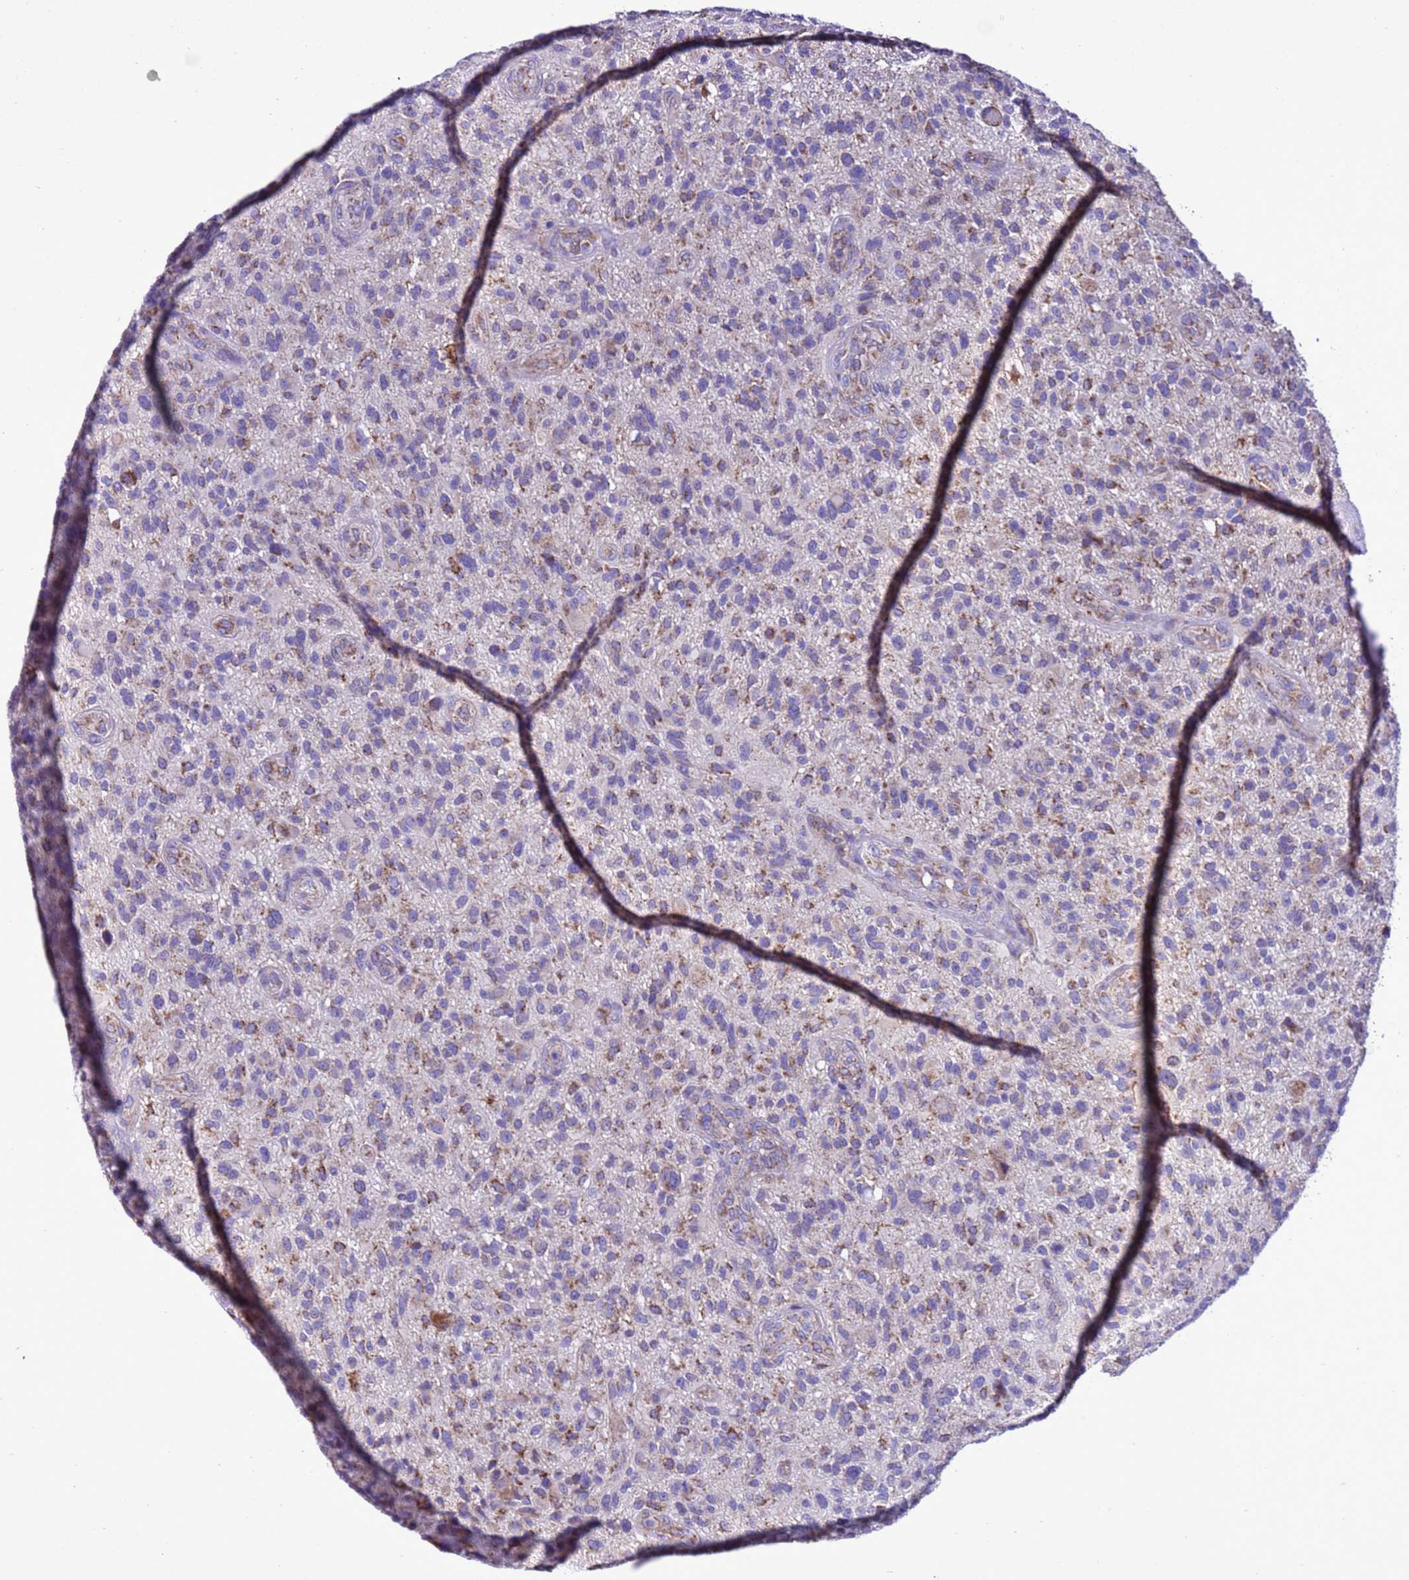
{"staining": {"intensity": "moderate", "quantity": "25%-75%", "location": "cytoplasmic/membranous"}, "tissue": "glioma", "cell_type": "Tumor cells", "image_type": "cancer", "snomed": [{"axis": "morphology", "description": "Glioma, malignant, High grade"}, {"axis": "topography", "description": "Brain"}], "caption": "There is medium levels of moderate cytoplasmic/membranous positivity in tumor cells of malignant glioma (high-grade), as demonstrated by immunohistochemical staining (brown color).", "gene": "CCDC191", "patient": {"sex": "male", "age": 47}}